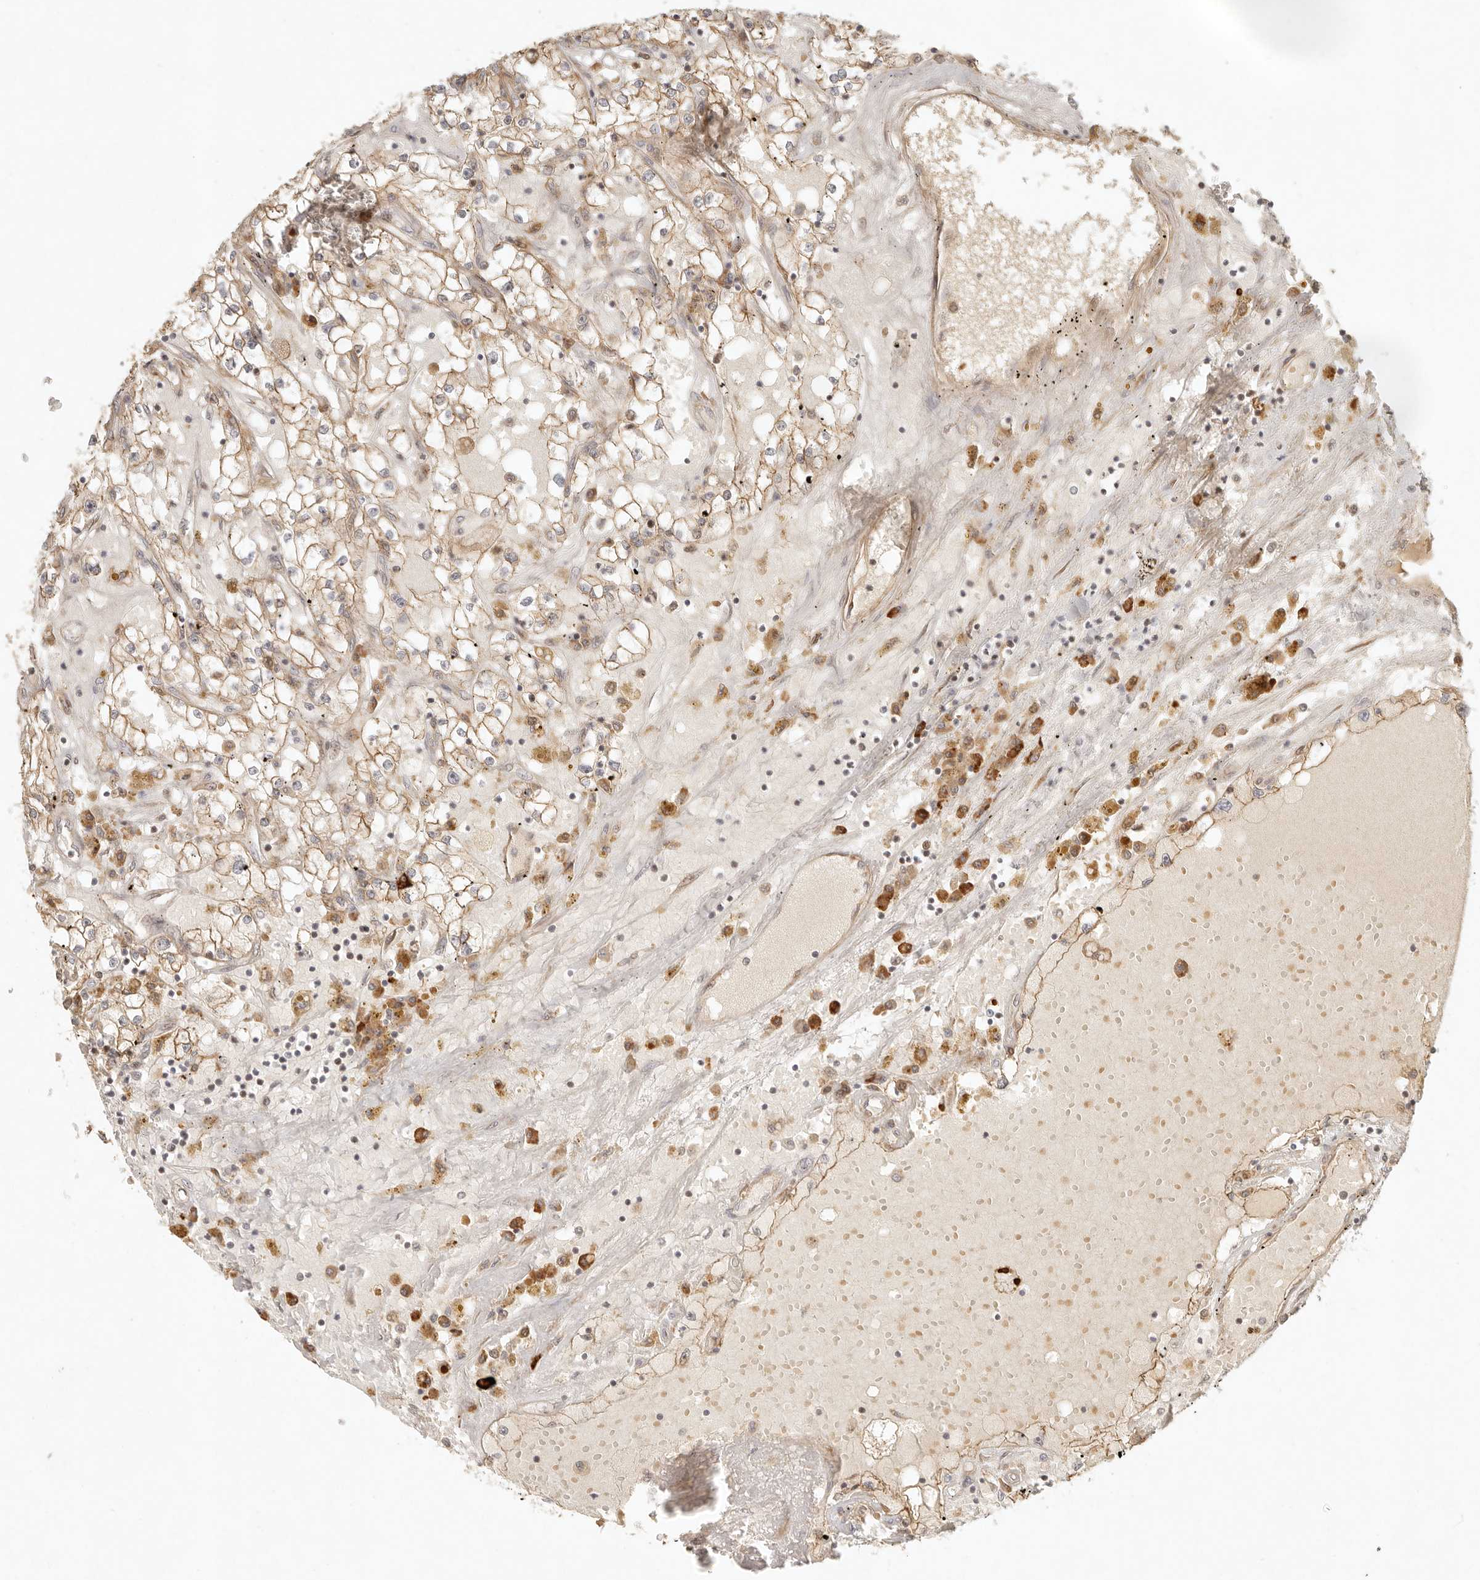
{"staining": {"intensity": "weak", "quantity": "25%-75%", "location": "cytoplasmic/membranous"}, "tissue": "renal cancer", "cell_type": "Tumor cells", "image_type": "cancer", "snomed": [{"axis": "morphology", "description": "Adenocarcinoma, NOS"}, {"axis": "topography", "description": "Kidney"}], "caption": "The immunohistochemical stain labels weak cytoplasmic/membranous staining in tumor cells of renal cancer (adenocarcinoma) tissue. The staining was performed using DAB (3,3'-diaminobenzidine), with brown indicating positive protein expression. Nuclei are stained blue with hematoxylin.", "gene": "KLHL38", "patient": {"sex": "male", "age": 56}}